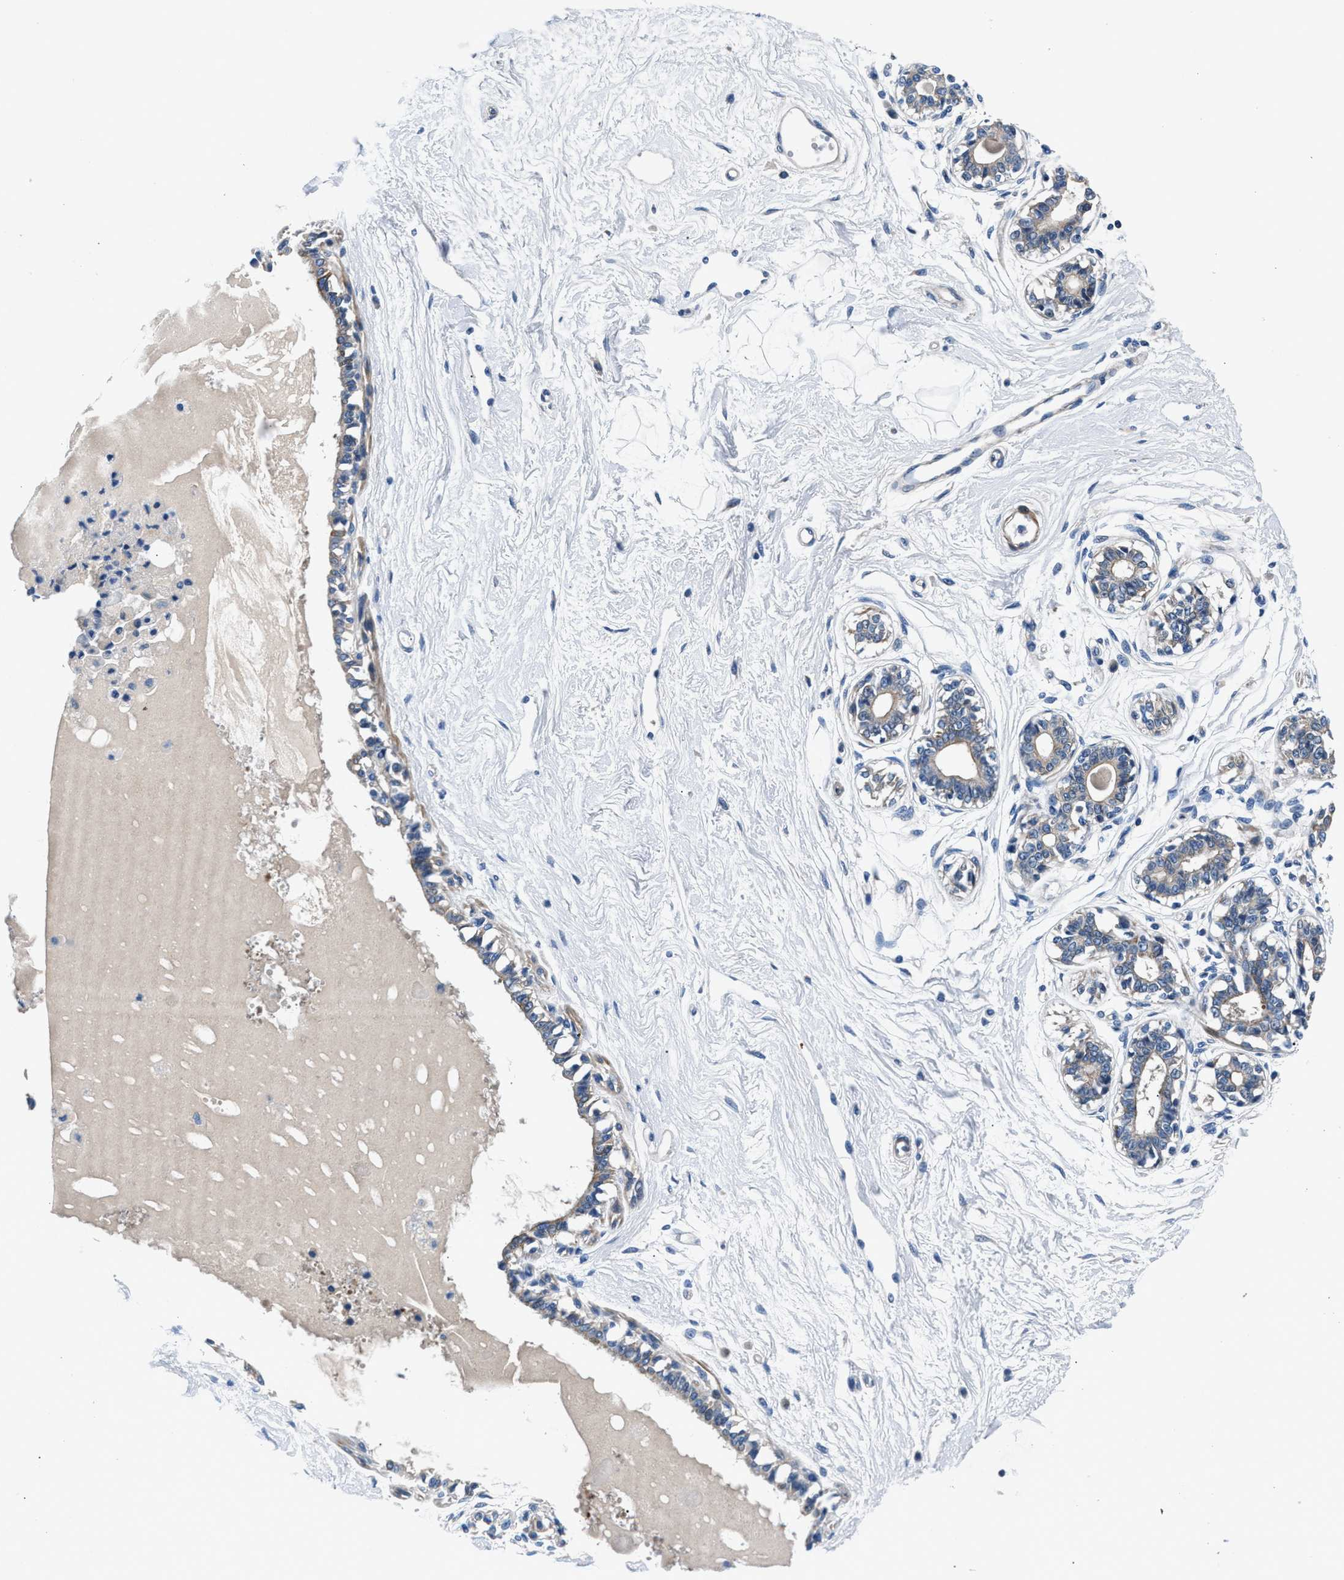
{"staining": {"intensity": "negative", "quantity": "none", "location": "none"}, "tissue": "breast", "cell_type": "Adipocytes", "image_type": "normal", "snomed": [{"axis": "morphology", "description": "Normal tissue, NOS"}, {"axis": "topography", "description": "Breast"}], "caption": "Immunohistochemical staining of unremarkable breast exhibits no significant expression in adipocytes. (IHC, brightfield microscopy, high magnification).", "gene": "CDRT4", "patient": {"sex": "female", "age": 45}}